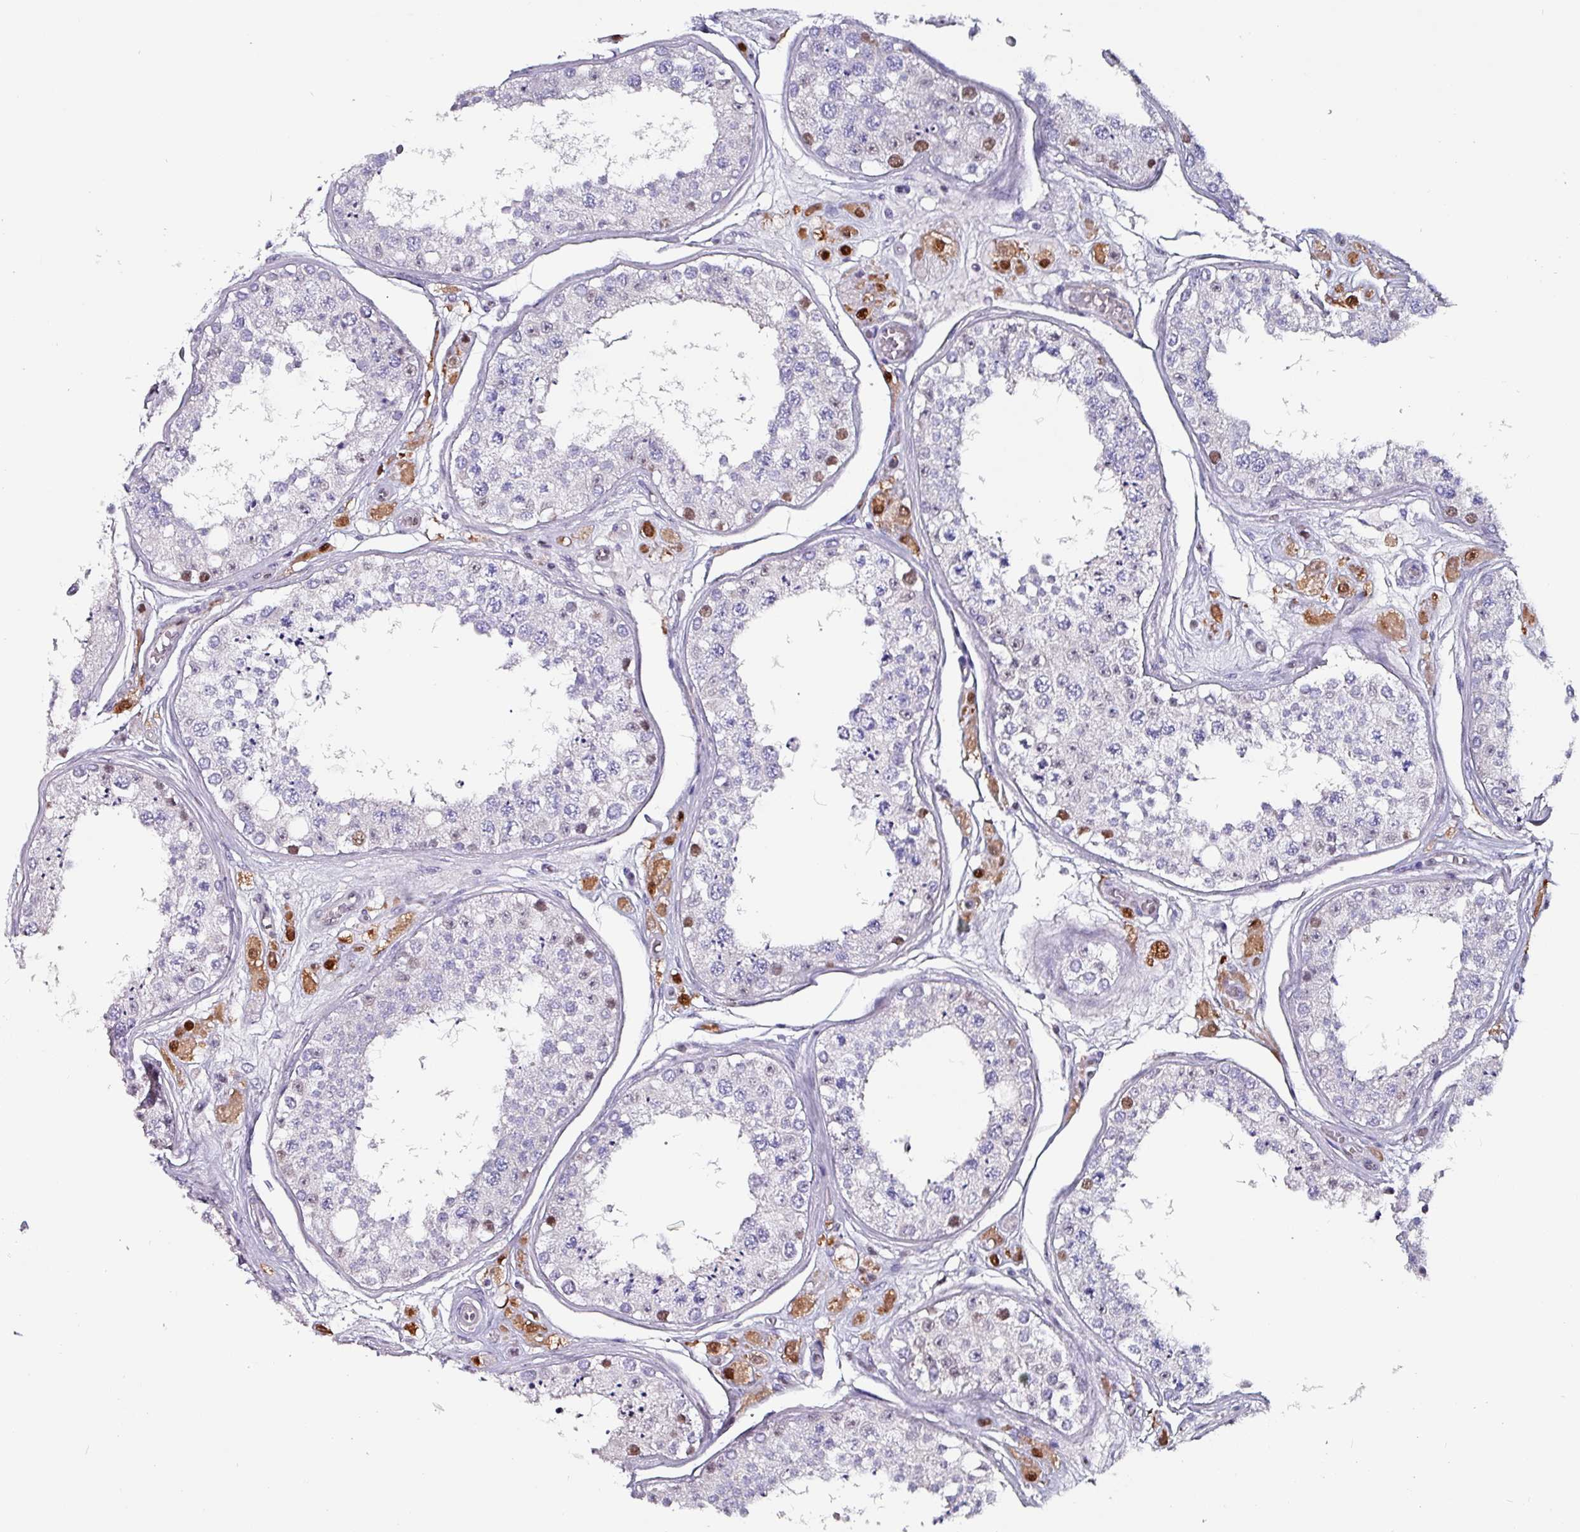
{"staining": {"intensity": "strong", "quantity": "<25%", "location": "nuclear"}, "tissue": "testis", "cell_type": "Cells in seminiferous ducts", "image_type": "normal", "snomed": [{"axis": "morphology", "description": "Normal tissue, NOS"}, {"axis": "topography", "description": "Testis"}], "caption": "Brown immunohistochemical staining in benign human testis displays strong nuclear positivity in approximately <25% of cells in seminiferous ducts. The staining was performed using DAB to visualize the protein expression in brown, while the nuclei were stained in blue with hematoxylin (Magnification: 20x).", "gene": "ZNF816", "patient": {"sex": "male", "age": 25}}